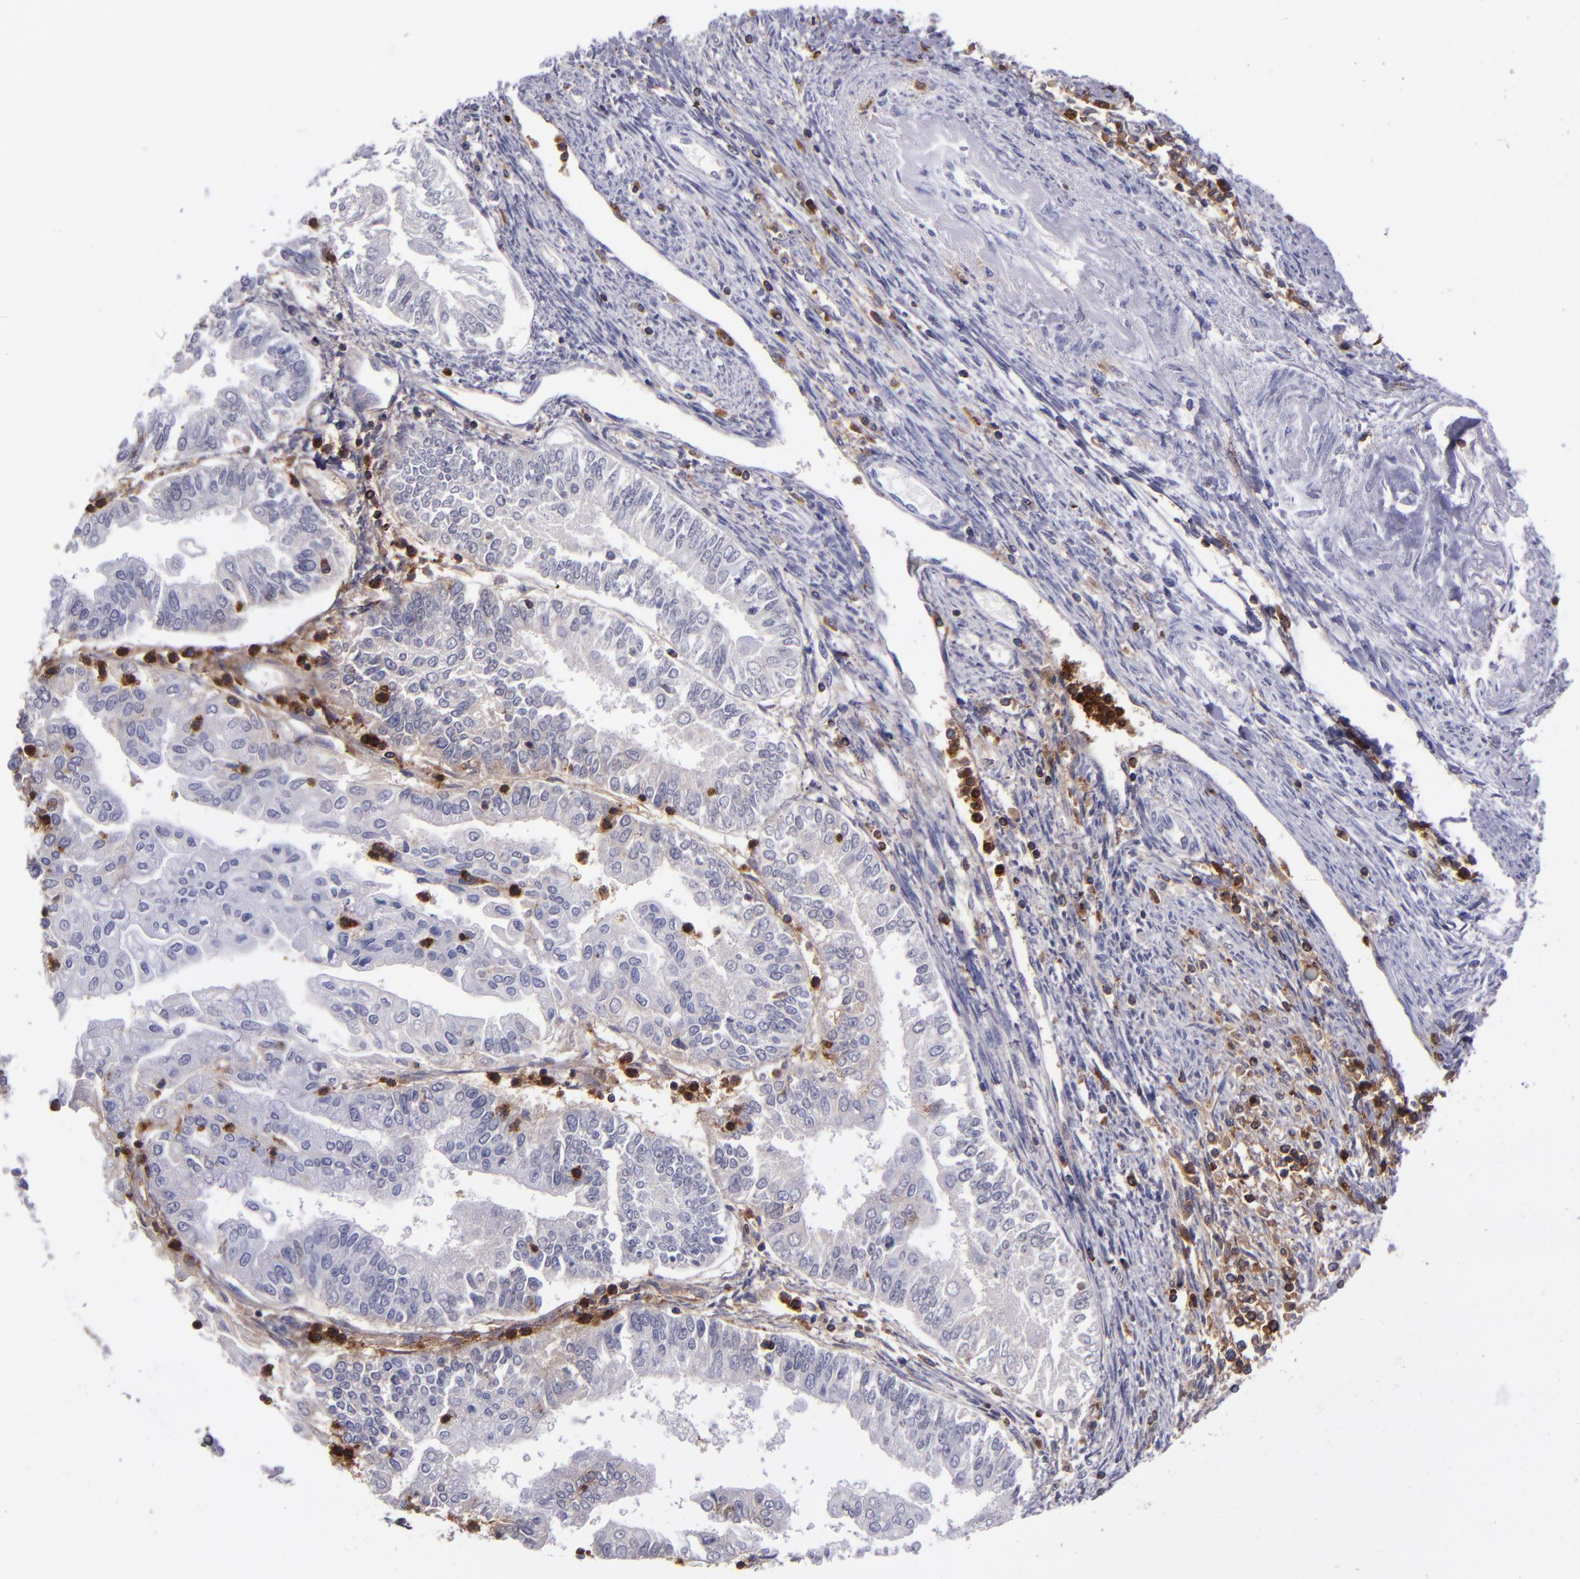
{"staining": {"intensity": "negative", "quantity": "none", "location": "none"}, "tissue": "endometrial cancer", "cell_type": "Tumor cells", "image_type": "cancer", "snomed": [{"axis": "morphology", "description": "Adenocarcinoma, NOS"}, {"axis": "topography", "description": "Endometrium"}], "caption": "The IHC photomicrograph has no significant staining in tumor cells of endometrial cancer (adenocarcinoma) tissue.", "gene": "ICAM3", "patient": {"sex": "female", "age": 75}}